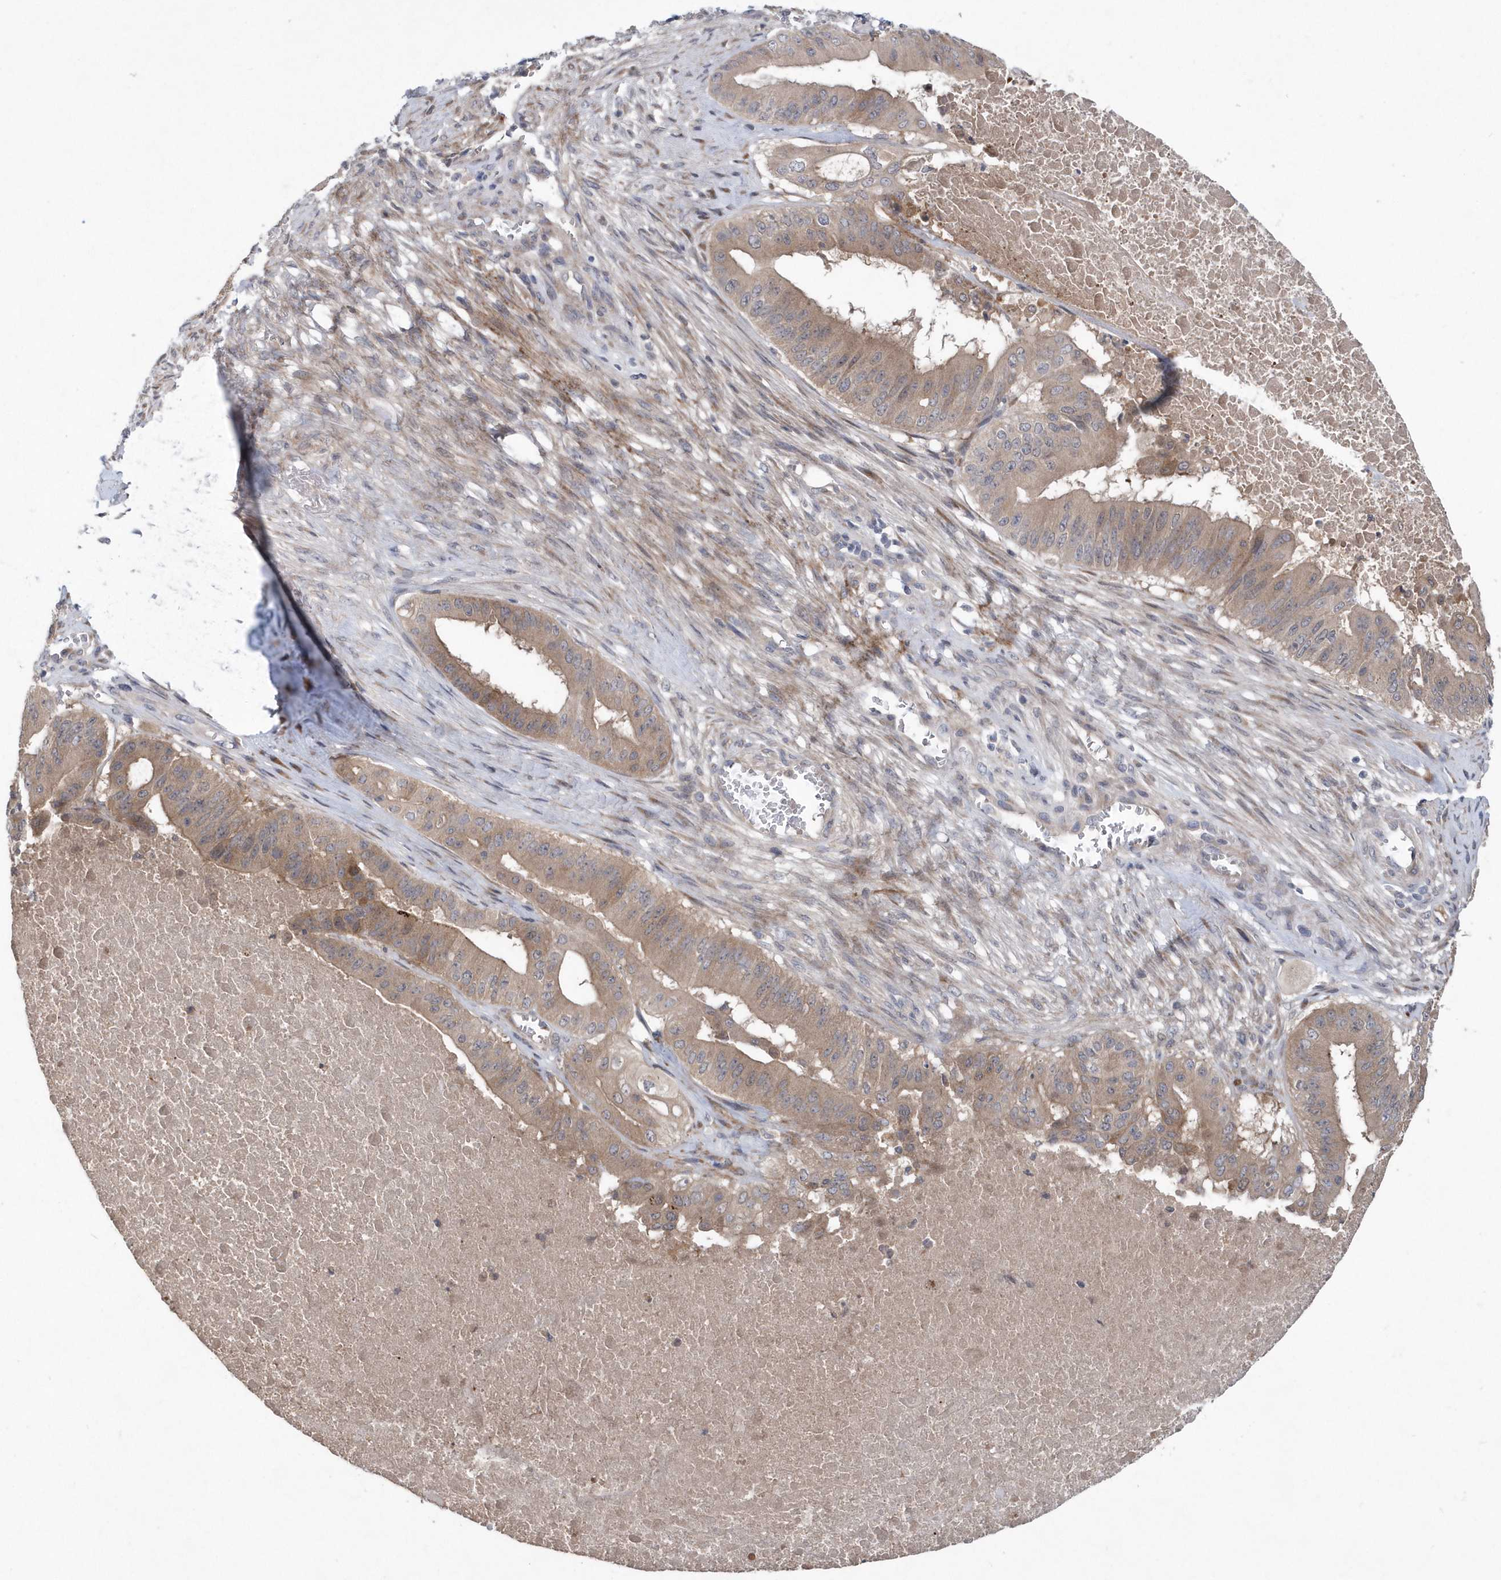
{"staining": {"intensity": "moderate", "quantity": ">75%", "location": "cytoplasmic/membranous"}, "tissue": "pancreatic cancer", "cell_type": "Tumor cells", "image_type": "cancer", "snomed": [{"axis": "morphology", "description": "Adenocarcinoma, NOS"}, {"axis": "topography", "description": "Pancreas"}], "caption": "Immunohistochemistry (IHC) of human pancreatic adenocarcinoma reveals medium levels of moderate cytoplasmic/membranous positivity in about >75% of tumor cells. (DAB (3,3'-diaminobenzidine) IHC, brown staining for protein, blue staining for nuclei).", "gene": "HMGCS1", "patient": {"sex": "female", "age": 77}}